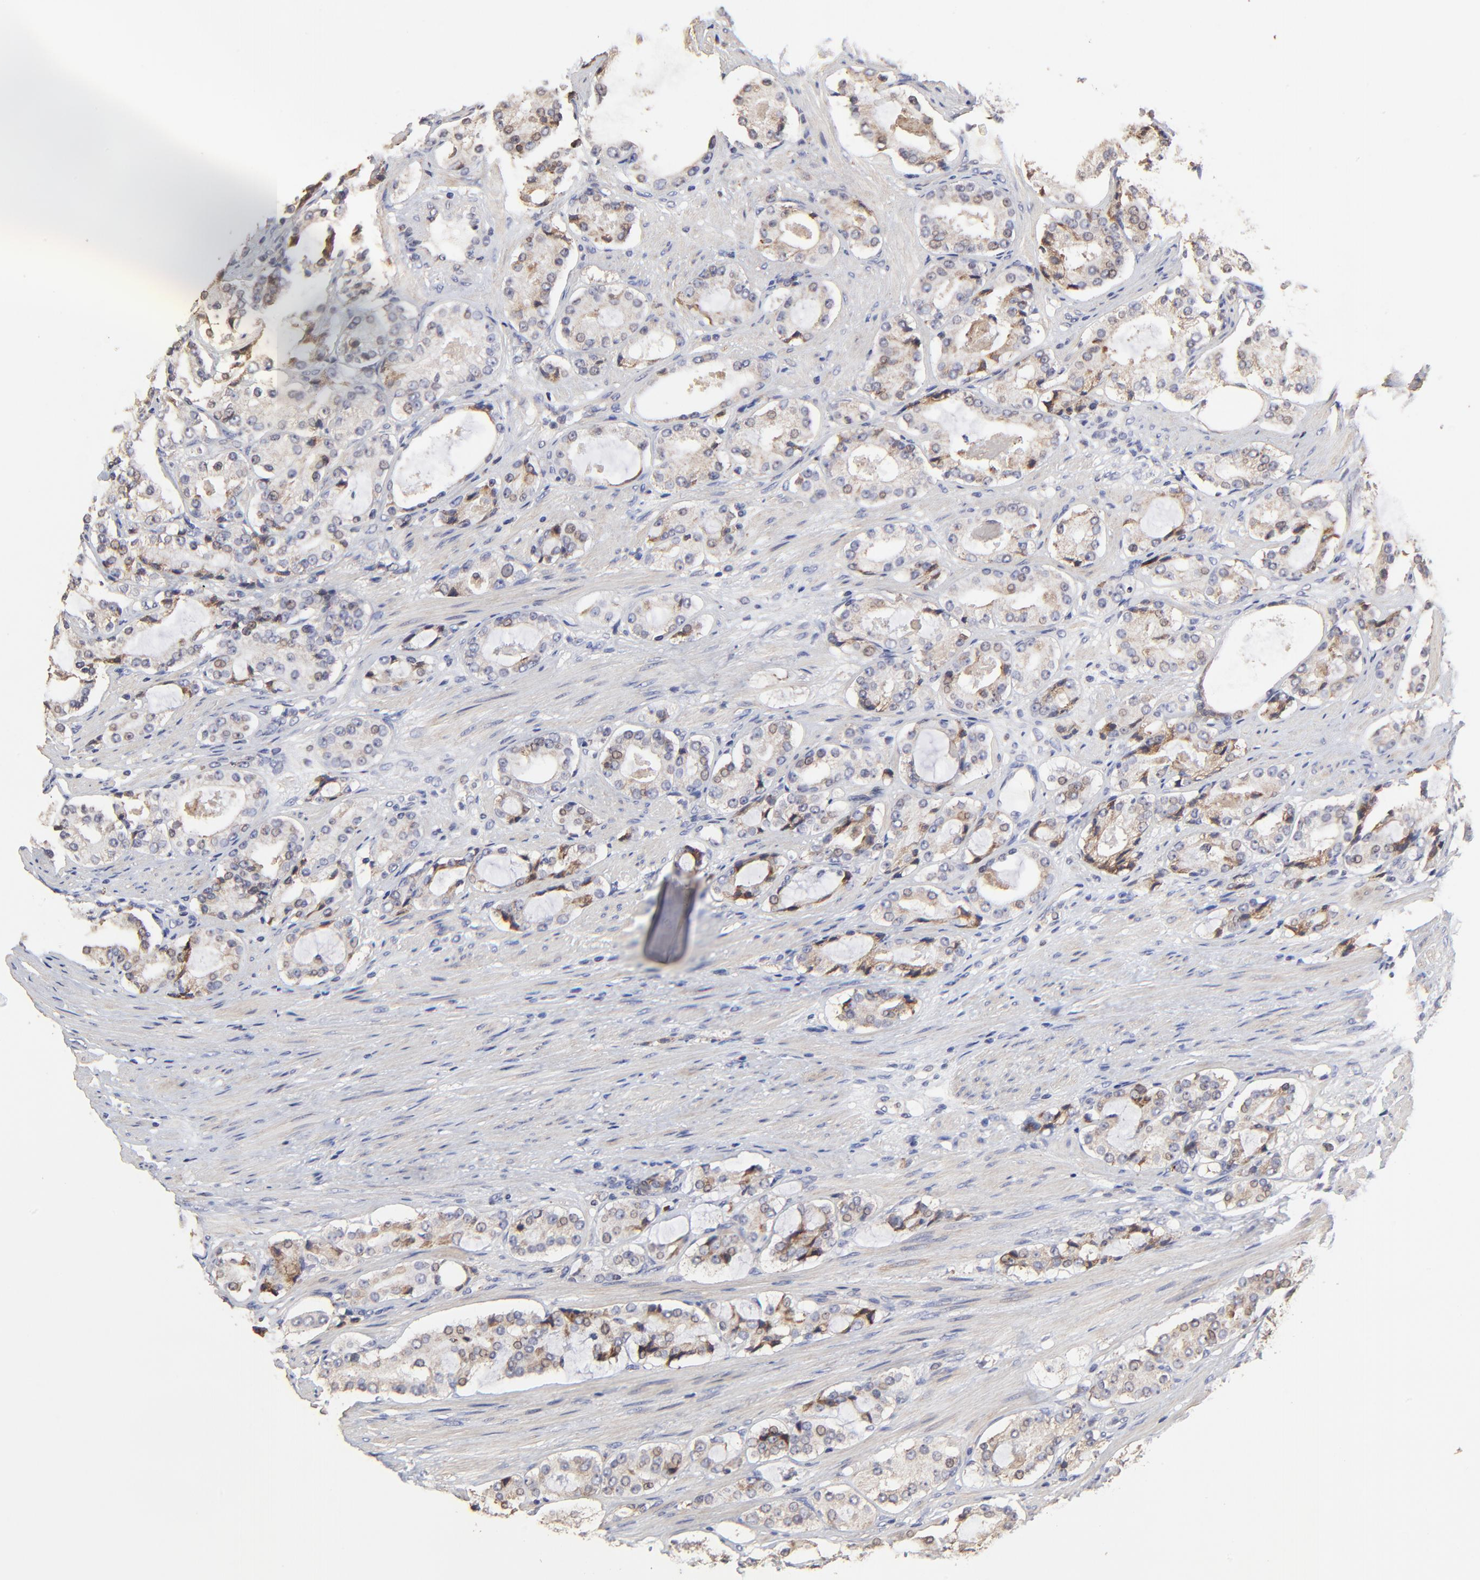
{"staining": {"intensity": "weak", "quantity": "25%-75%", "location": "cytoplasmic/membranous"}, "tissue": "prostate cancer", "cell_type": "Tumor cells", "image_type": "cancer", "snomed": [{"axis": "morphology", "description": "Adenocarcinoma, High grade"}, {"axis": "topography", "description": "Prostate"}], "caption": "Protein analysis of prostate cancer (high-grade adenocarcinoma) tissue exhibits weak cytoplasmic/membranous positivity in about 25%-75% of tumor cells. (Stains: DAB (3,3'-diaminobenzidine) in brown, nuclei in blue, Microscopy: brightfield microscopy at high magnification).", "gene": "ELP2", "patient": {"sex": "male", "age": 72}}